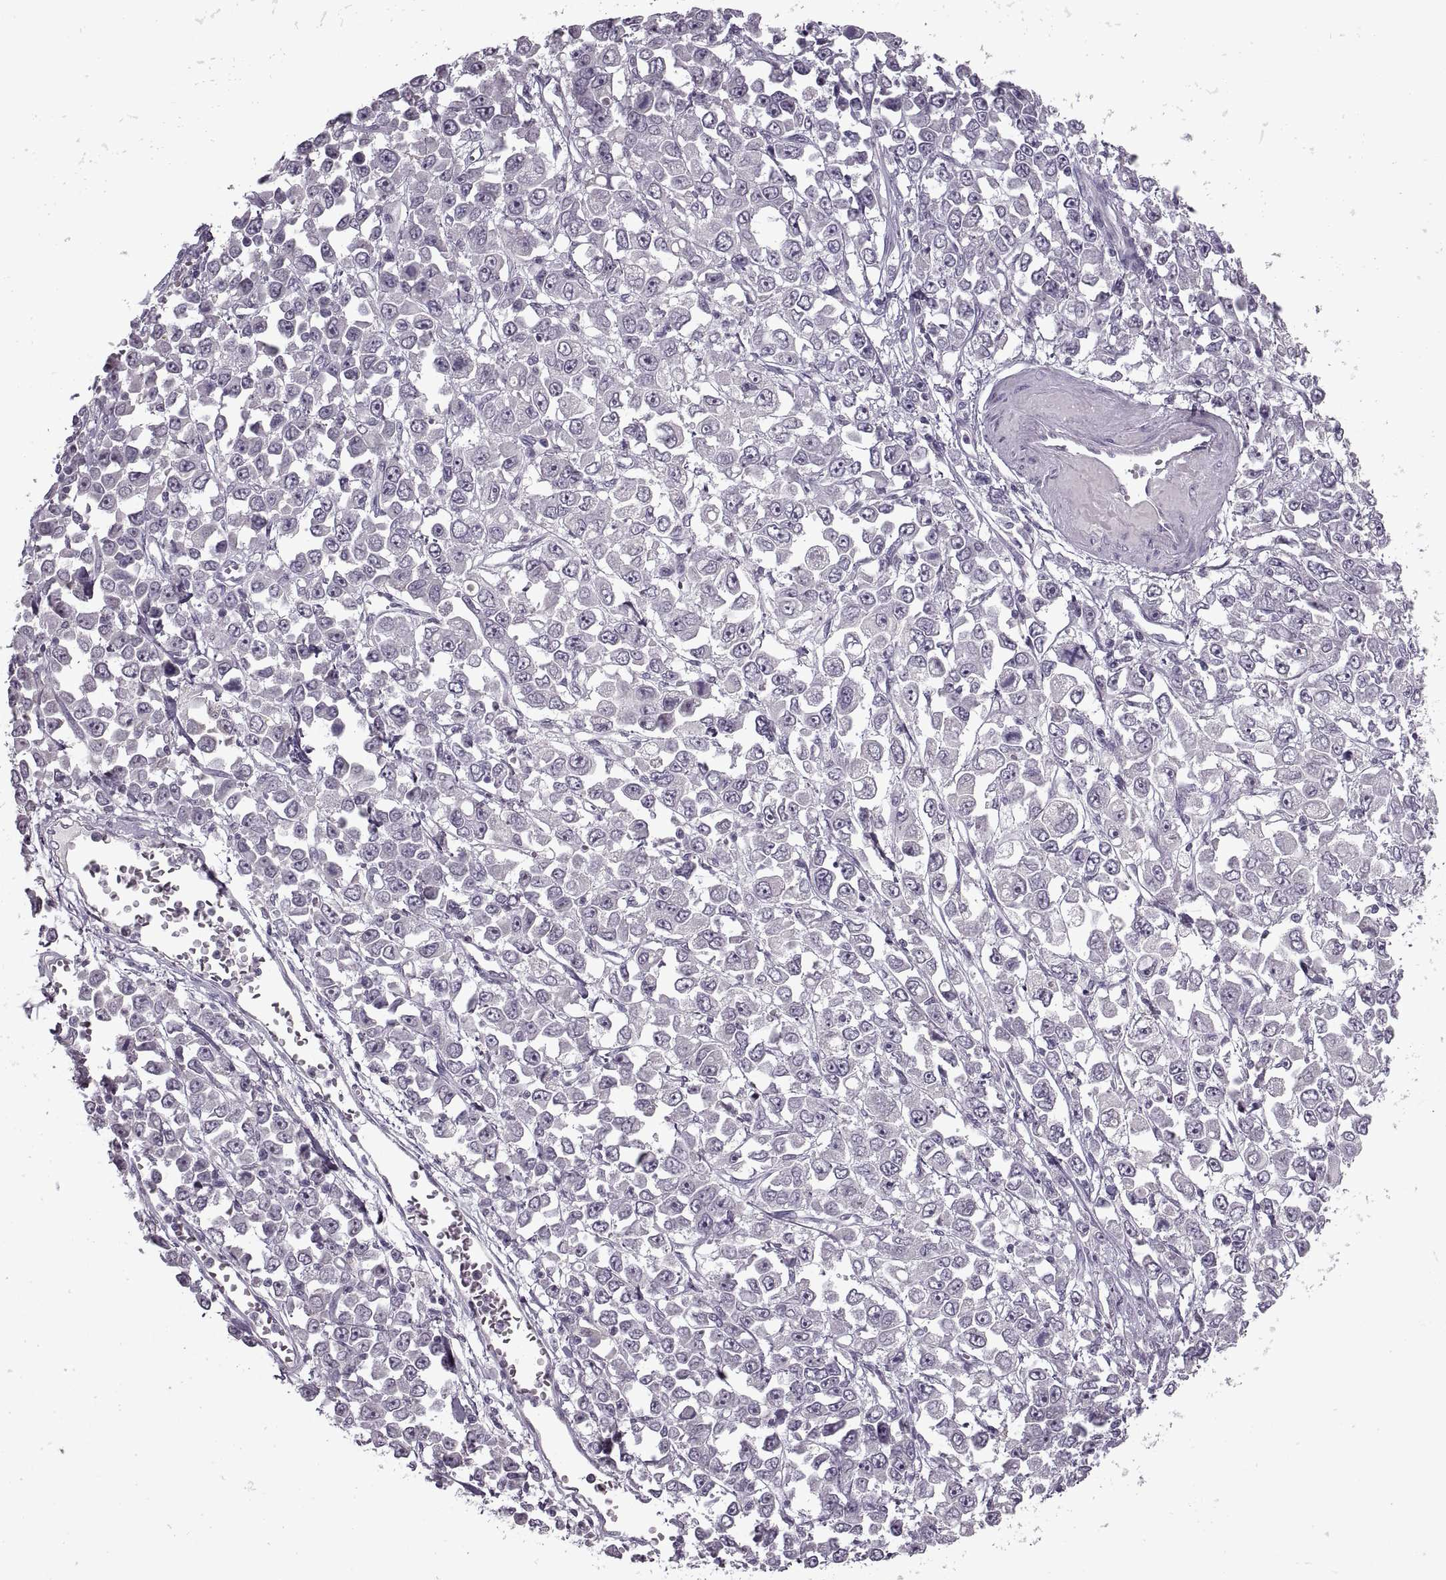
{"staining": {"intensity": "negative", "quantity": "none", "location": "none"}, "tissue": "stomach cancer", "cell_type": "Tumor cells", "image_type": "cancer", "snomed": [{"axis": "morphology", "description": "Adenocarcinoma, NOS"}, {"axis": "topography", "description": "Stomach, upper"}], "caption": "Protein analysis of stomach cancer shows no significant staining in tumor cells.", "gene": "MGAT4D", "patient": {"sex": "male", "age": 70}}